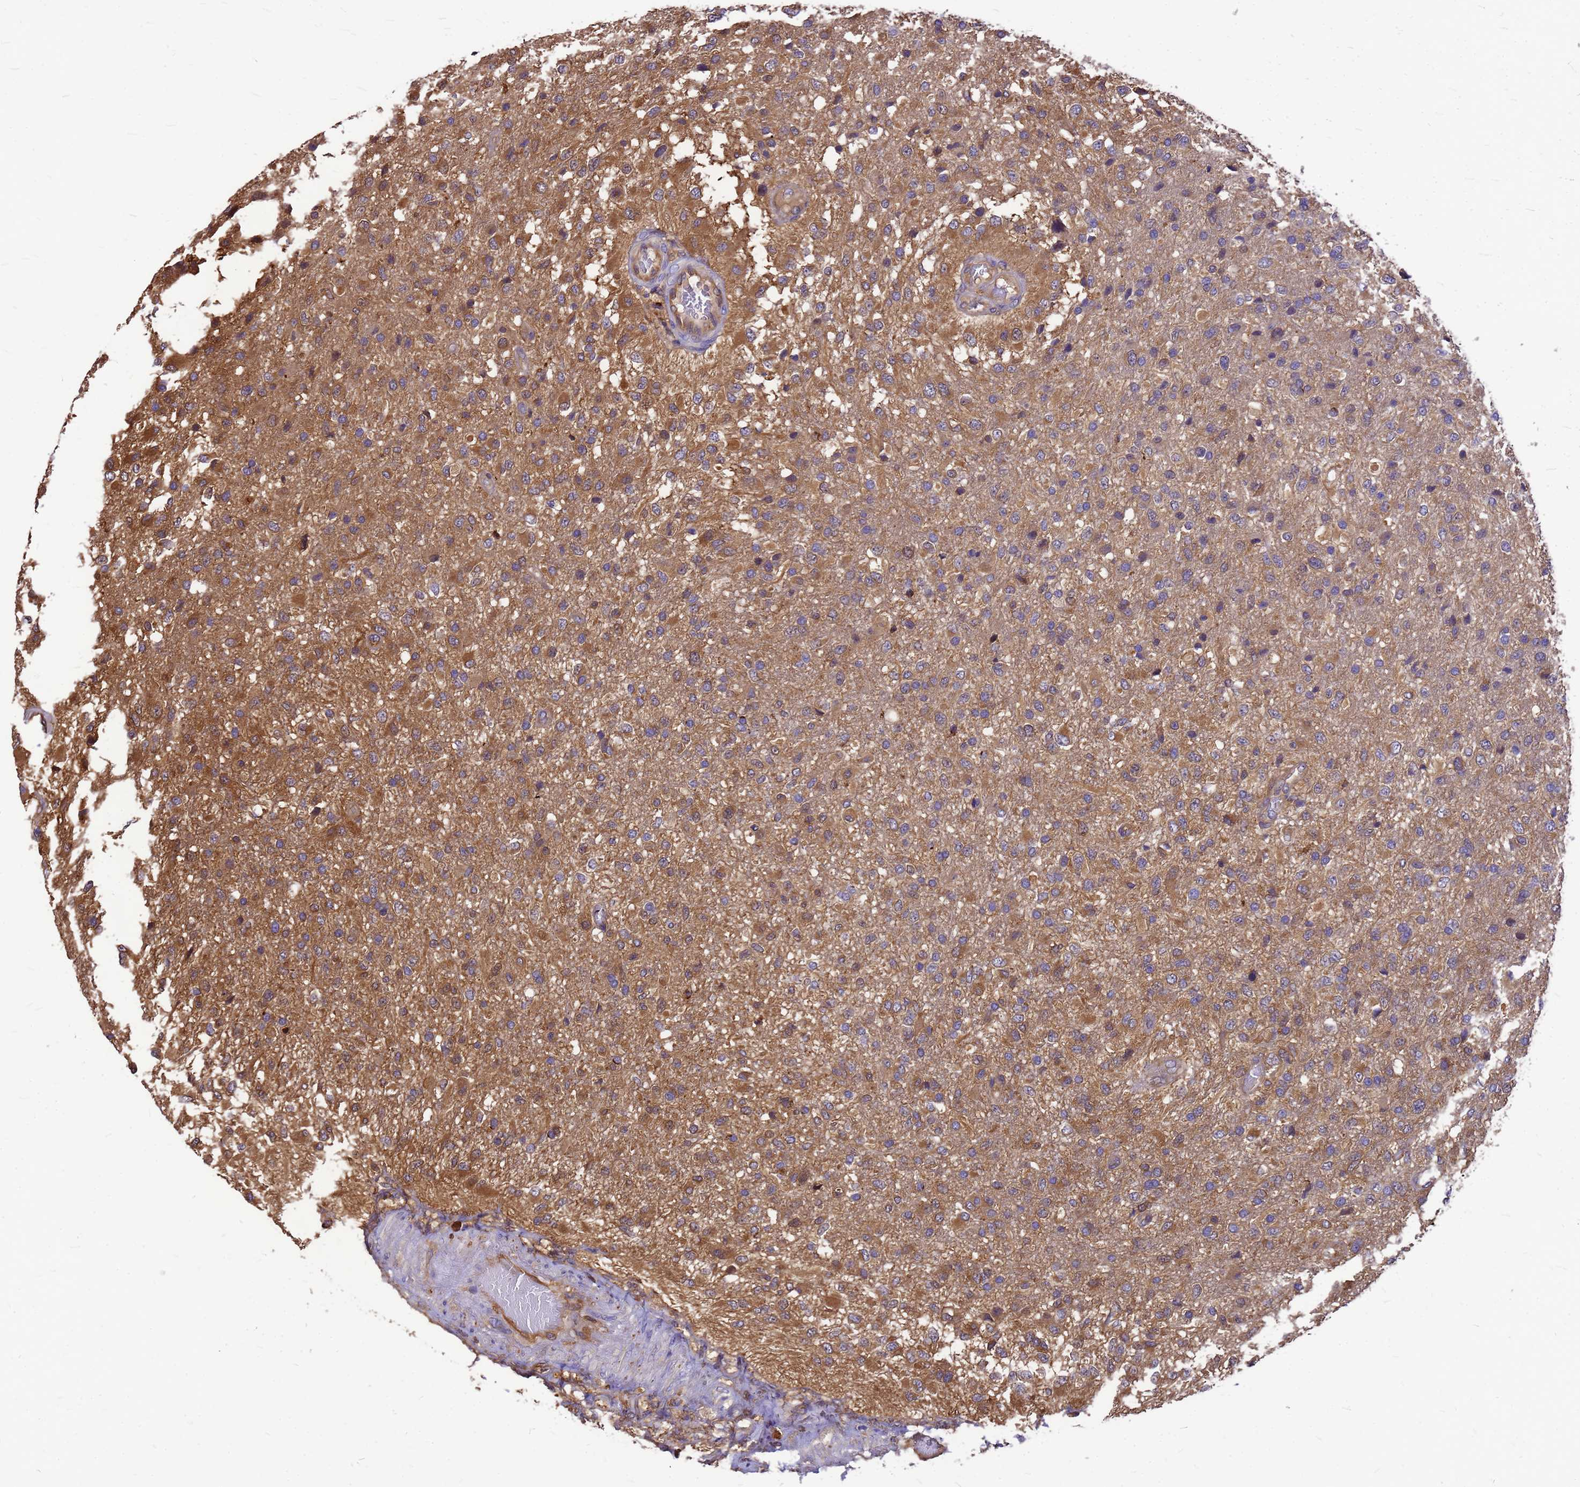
{"staining": {"intensity": "moderate", "quantity": ">75%", "location": "cytoplasmic/membranous"}, "tissue": "glioma", "cell_type": "Tumor cells", "image_type": "cancer", "snomed": [{"axis": "morphology", "description": "Glioma, malignant, High grade"}, {"axis": "topography", "description": "Brain"}], "caption": "Immunohistochemical staining of human glioma reveals medium levels of moderate cytoplasmic/membranous staining in about >75% of tumor cells.", "gene": "GID4", "patient": {"sex": "female", "age": 74}}